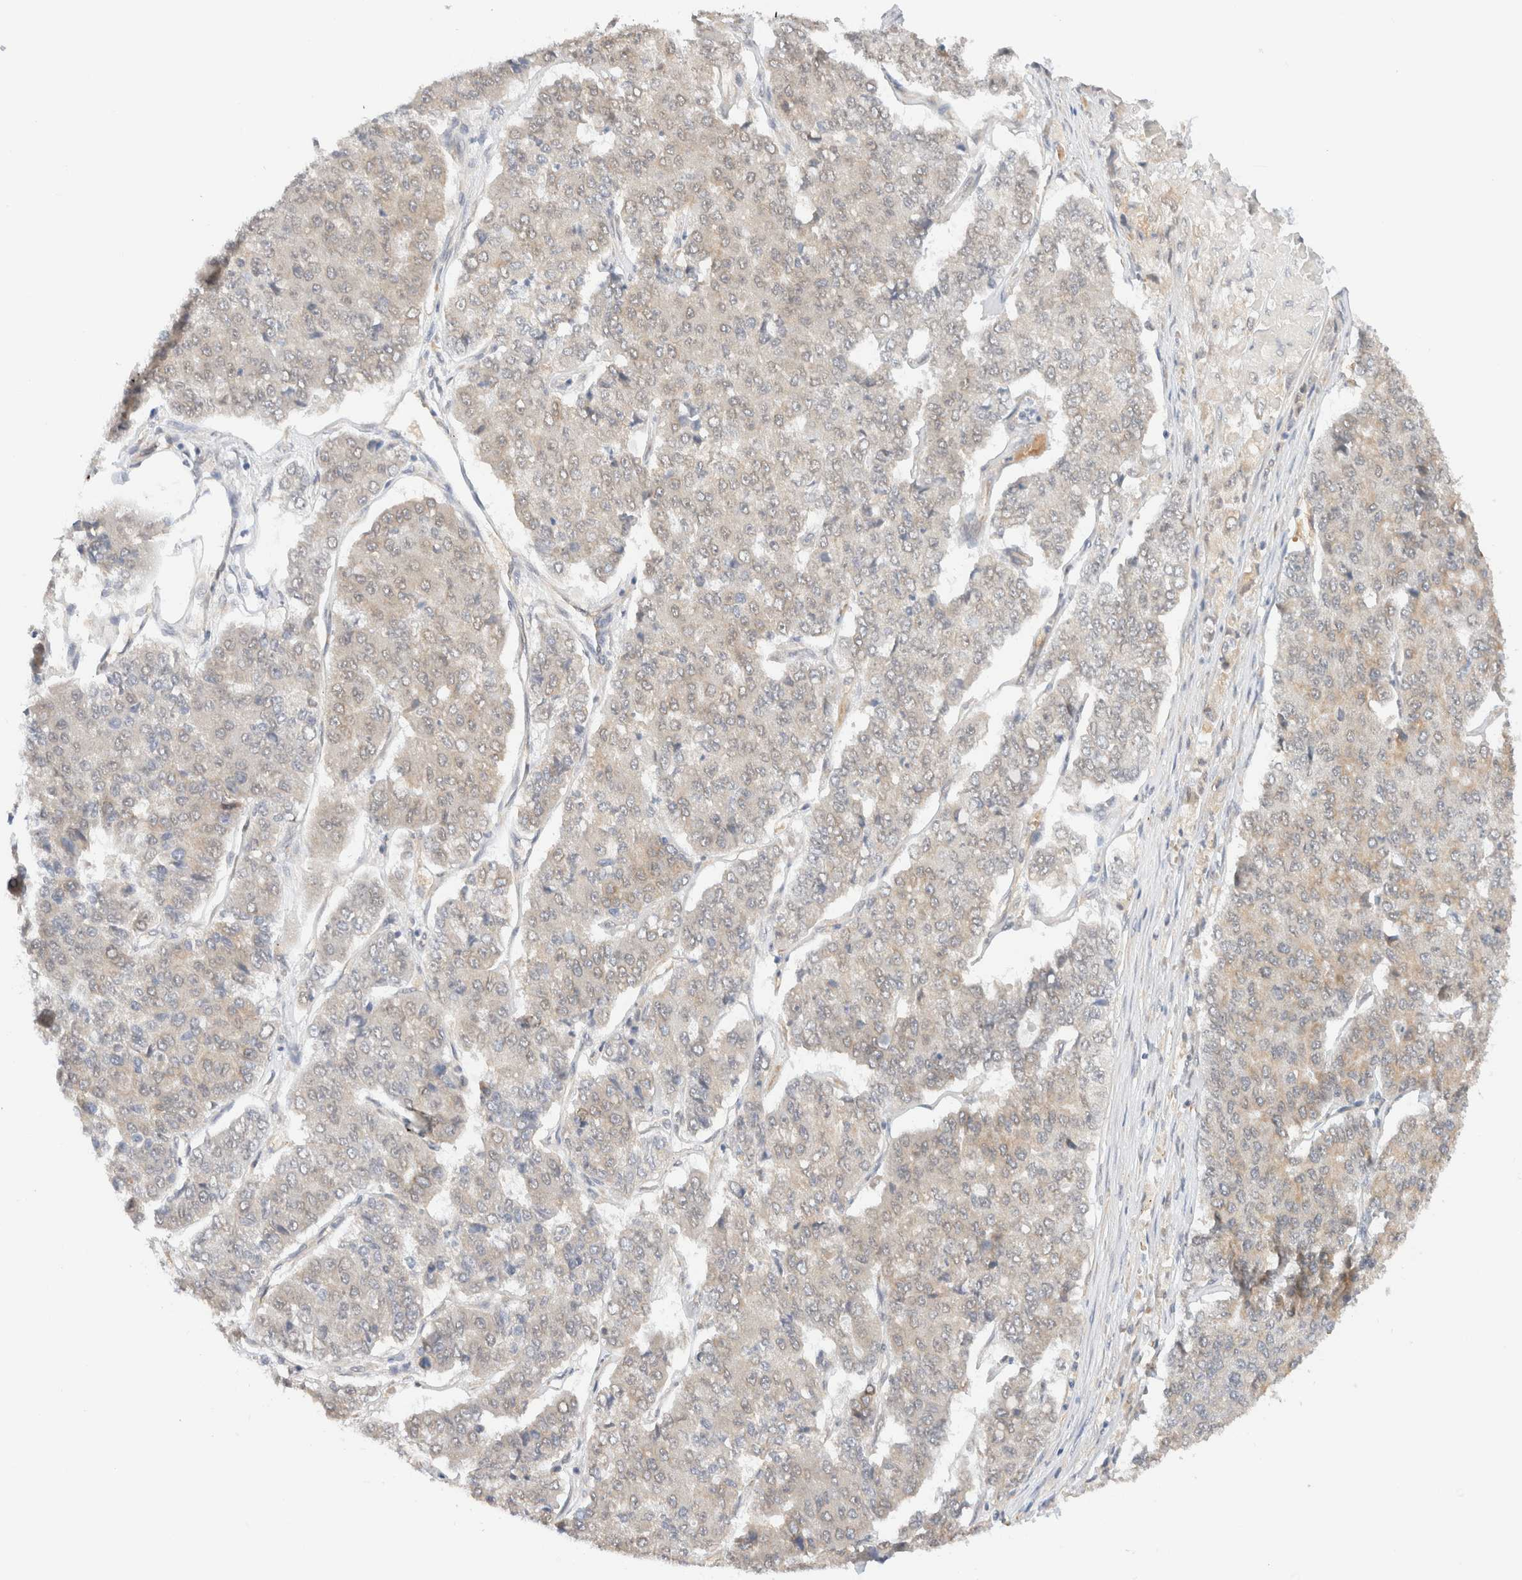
{"staining": {"intensity": "negative", "quantity": "none", "location": "none"}, "tissue": "pancreatic cancer", "cell_type": "Tumor cells", "image_type": "cancer", "snomed": [{"axis": "morphology", "description": "Adenocarcinoma, NOS"}, {"axis": "topography", "description": "Pancreas"}], "caption": "Human pancreatic cancer (adenocarcinoma) stained for a protein using immunohistochemistry reveals no staining in tumor cells.", "gene": "SYVN1", "patient": {"sex": "male", "age": 50}}